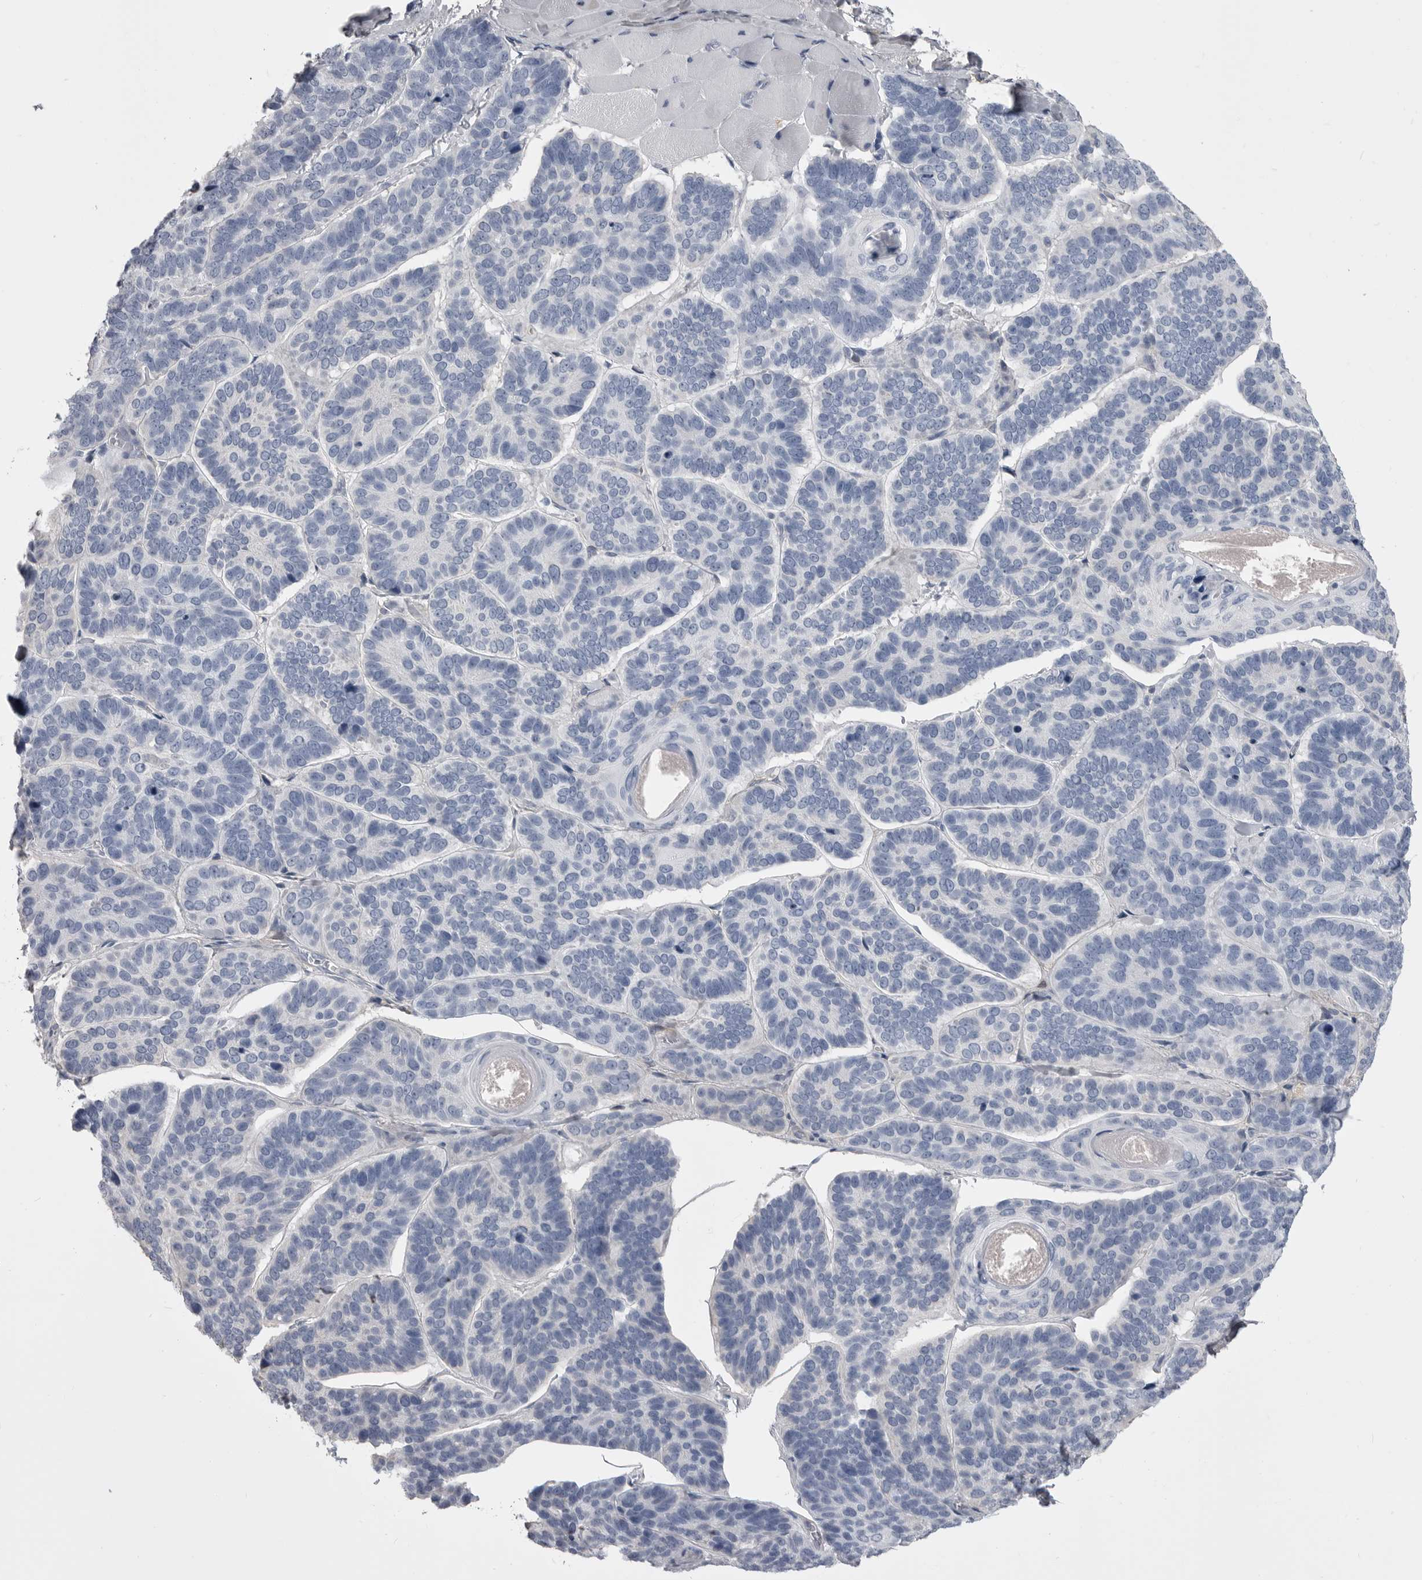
{"staining": {"intensity": "negative", "quantity": "none", "location": "none"}, "tissue": "skin cancer", "cell_type": "Tumor cells", "image_type": "cancer", "snomed": [{"axis": "morphology", "description": "Basal cell carcinoma"}, {"axis": "topography", "description": "Skin"}], "caption": "Immunohistochemistry histopathology image of human skin basal cell carcinoma stained for a protein (brown), which reveals no expression in tumor cells. (IHC, brightfield microscopy, high magnification).", "gene": "ANK2", "patient": {"sex": "male", "age": 62}}